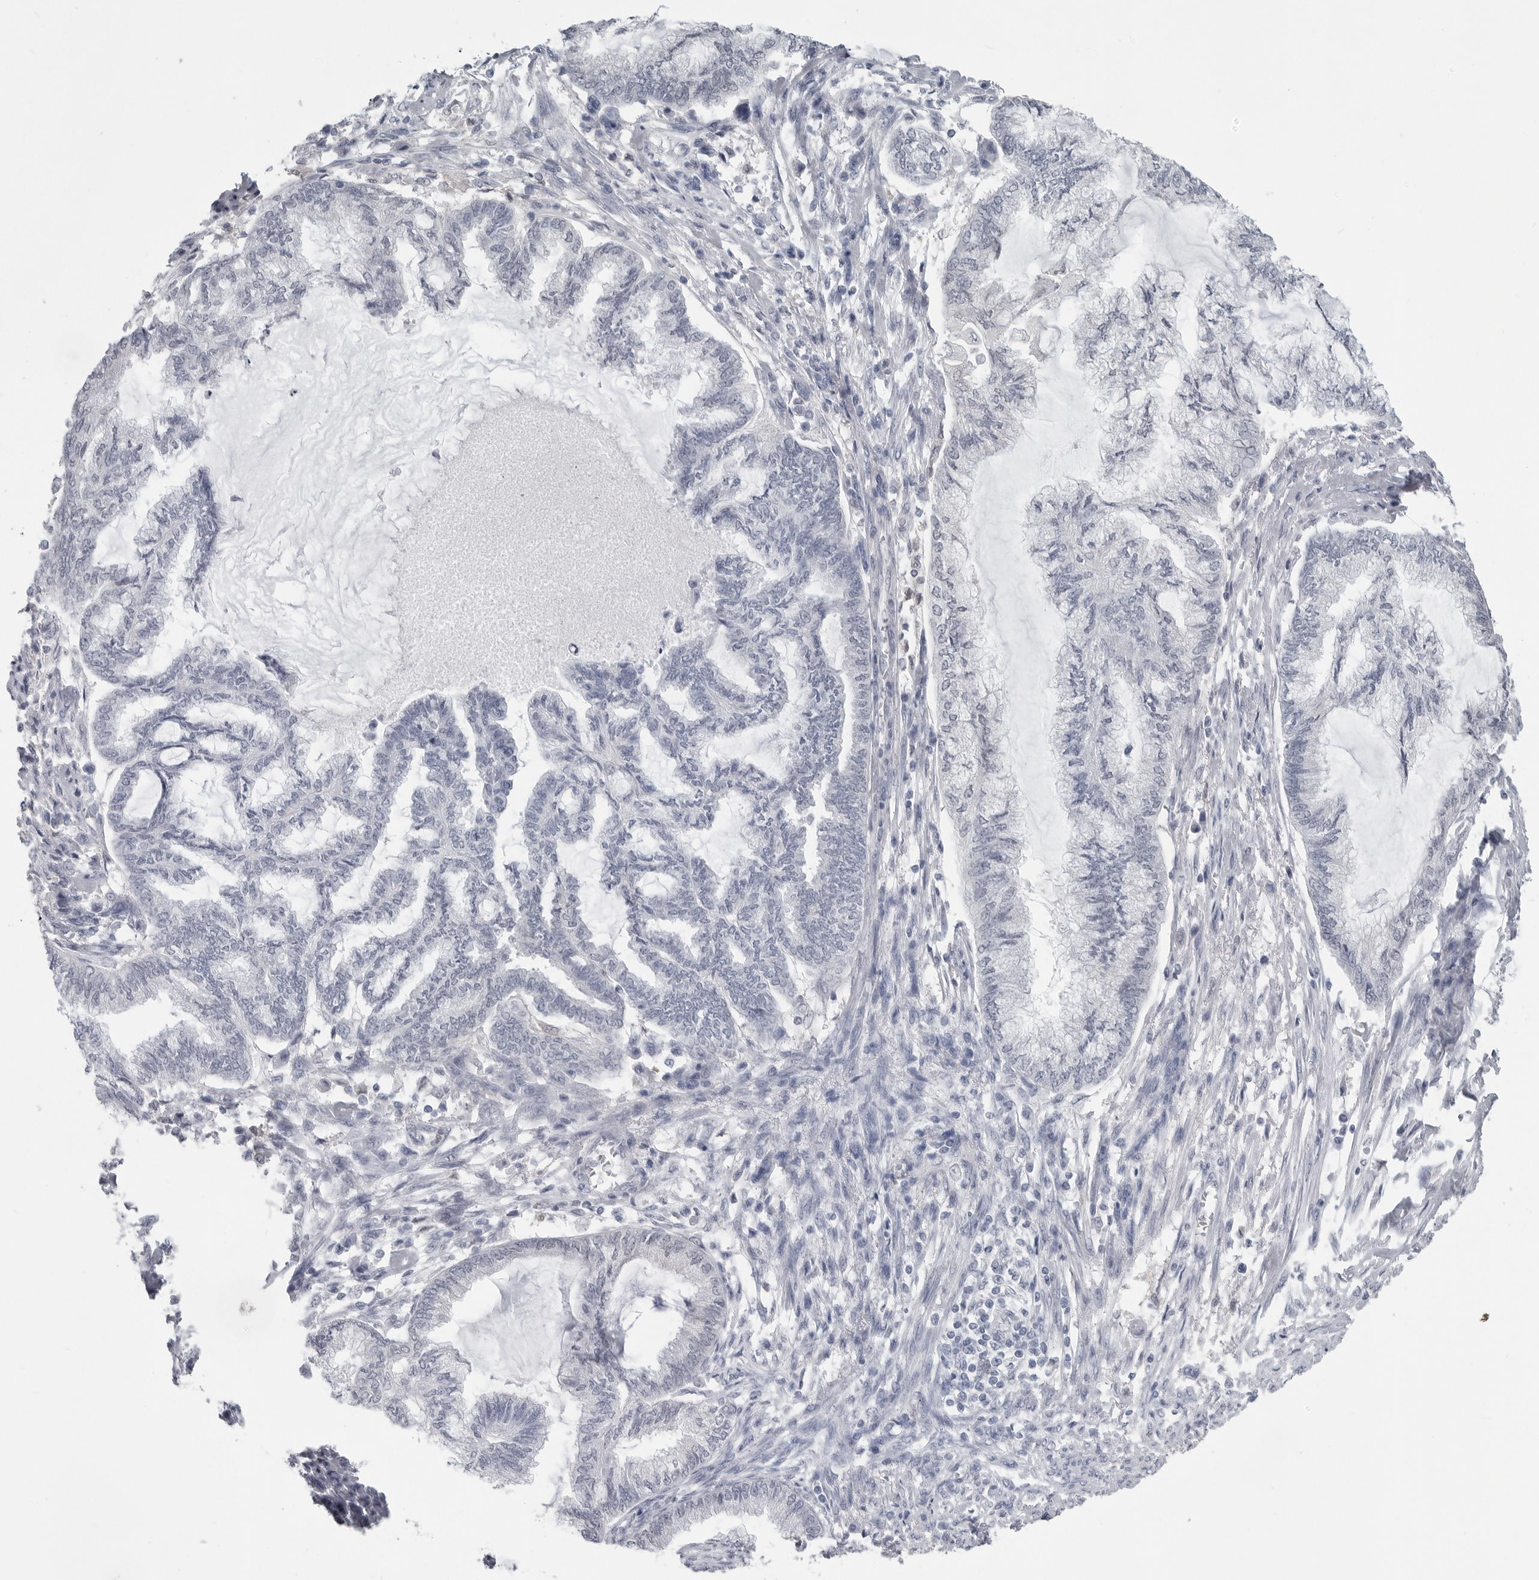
{"staining": {"intensity": "negative", "quantity": "none", "location": "none"}, "tissue": "endometrial cancer", "cell_type": "Tumor cells", "image_type": "cancer", "snomed": [{"axis": "morphology", "description": "Adenocarcinoma, NOS"}, {"axis": "topography", "description": "Endometrium"}], "caption": "Immunohistochemical staining of human adenocarcinoma (endometrial) exhibits no significant staining in tumor cells.", "gene": "PNPO", "patient": {"sex": "female", "age": 86}}